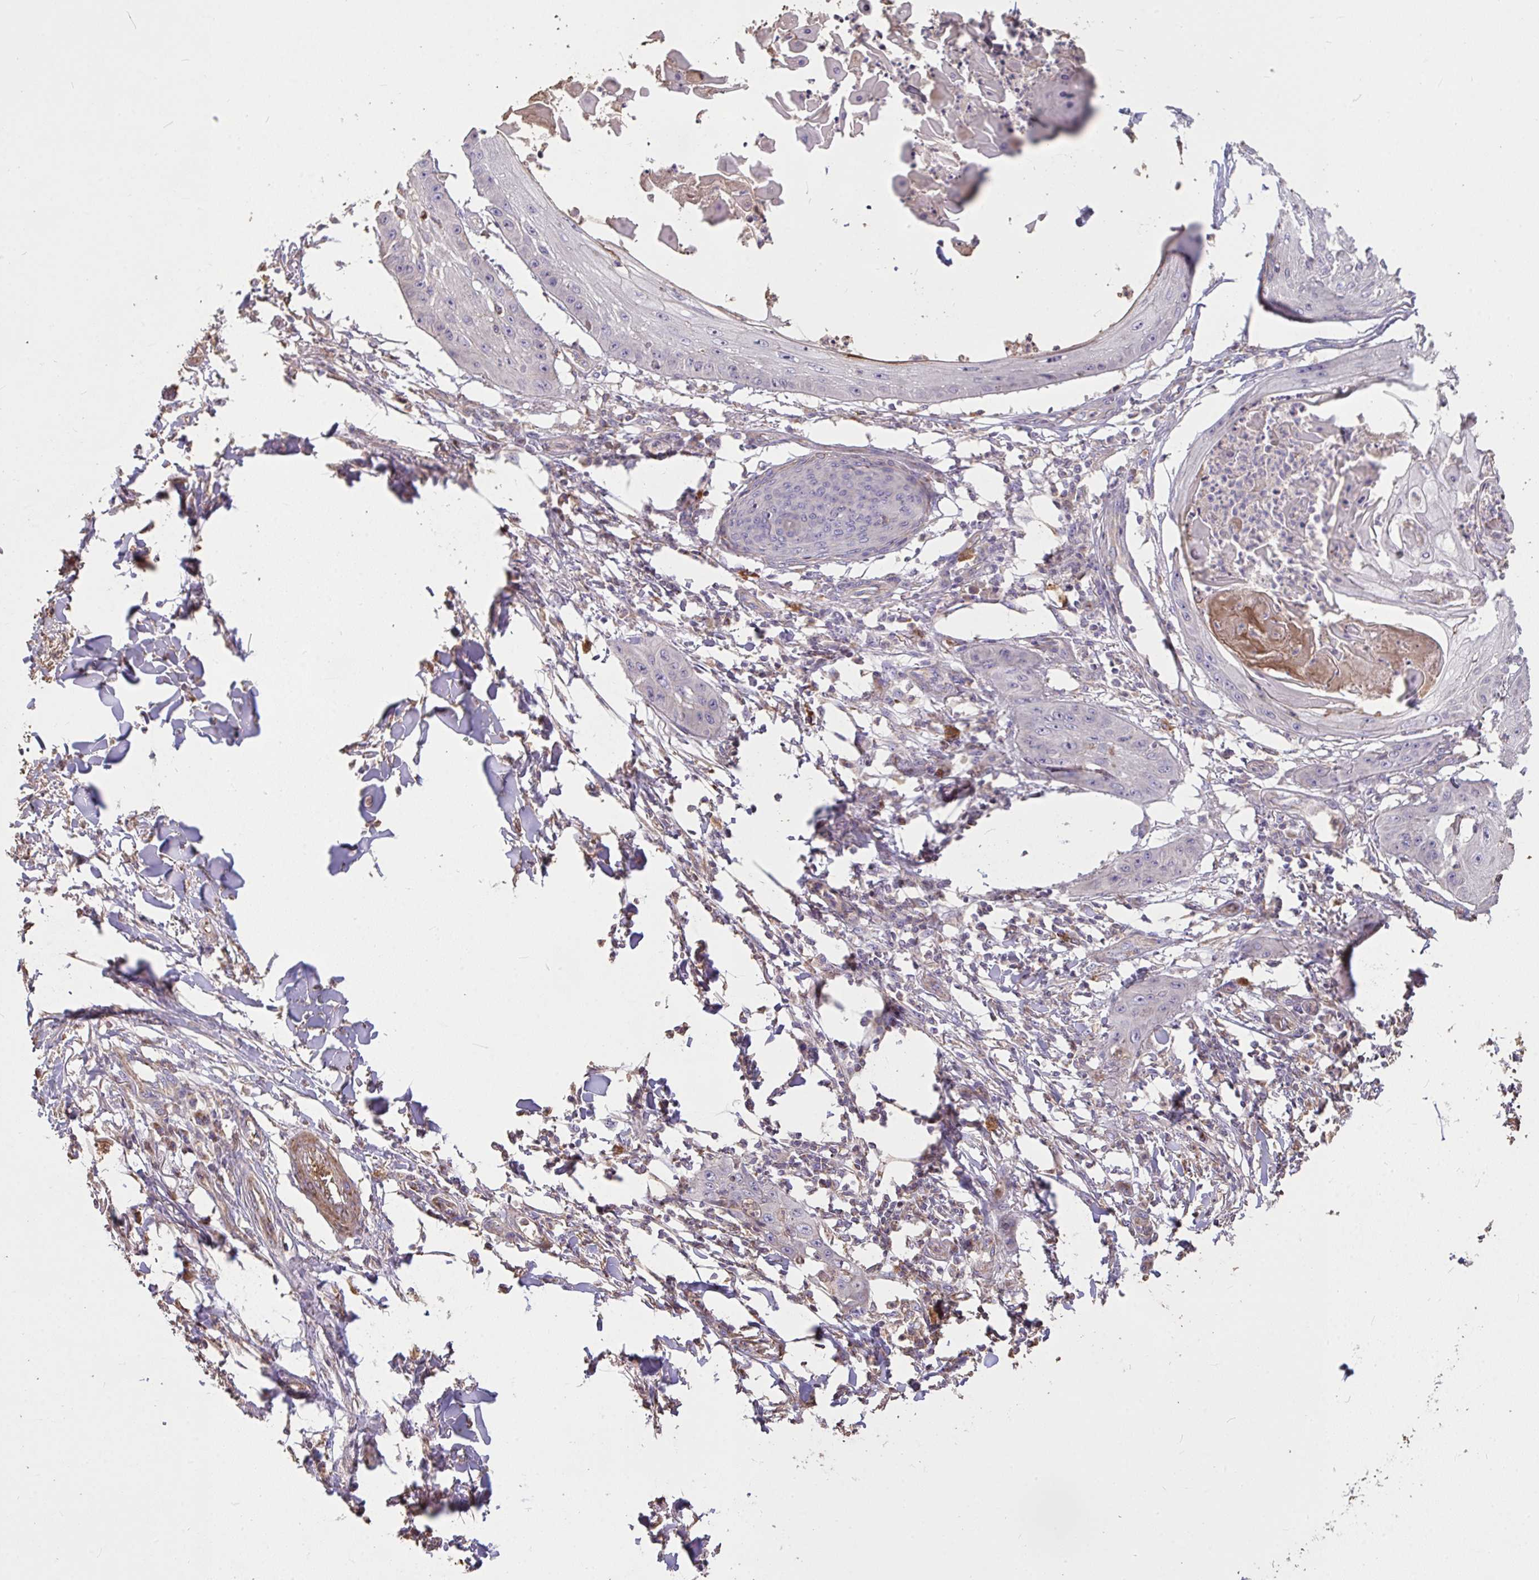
{"staining": {"intensity": "negative", "quantity": "none", "location": "none"}, "tissue": "skin cancer", "cell_type": "Tumor cells", "image_type": "cancer", "snomed": [{"axis": "morphology", "description": "Squamous cell carcinoma, NOS"}, {"axis": "topography", "description": "Skin"}], "caption": "Squamous cell carcinoma (skin) was stained to show a protein in brown. There is no significant positivity in tumor cells.", "gene": "FCER1A", "patient": {"sex": "male", "age": 70}}